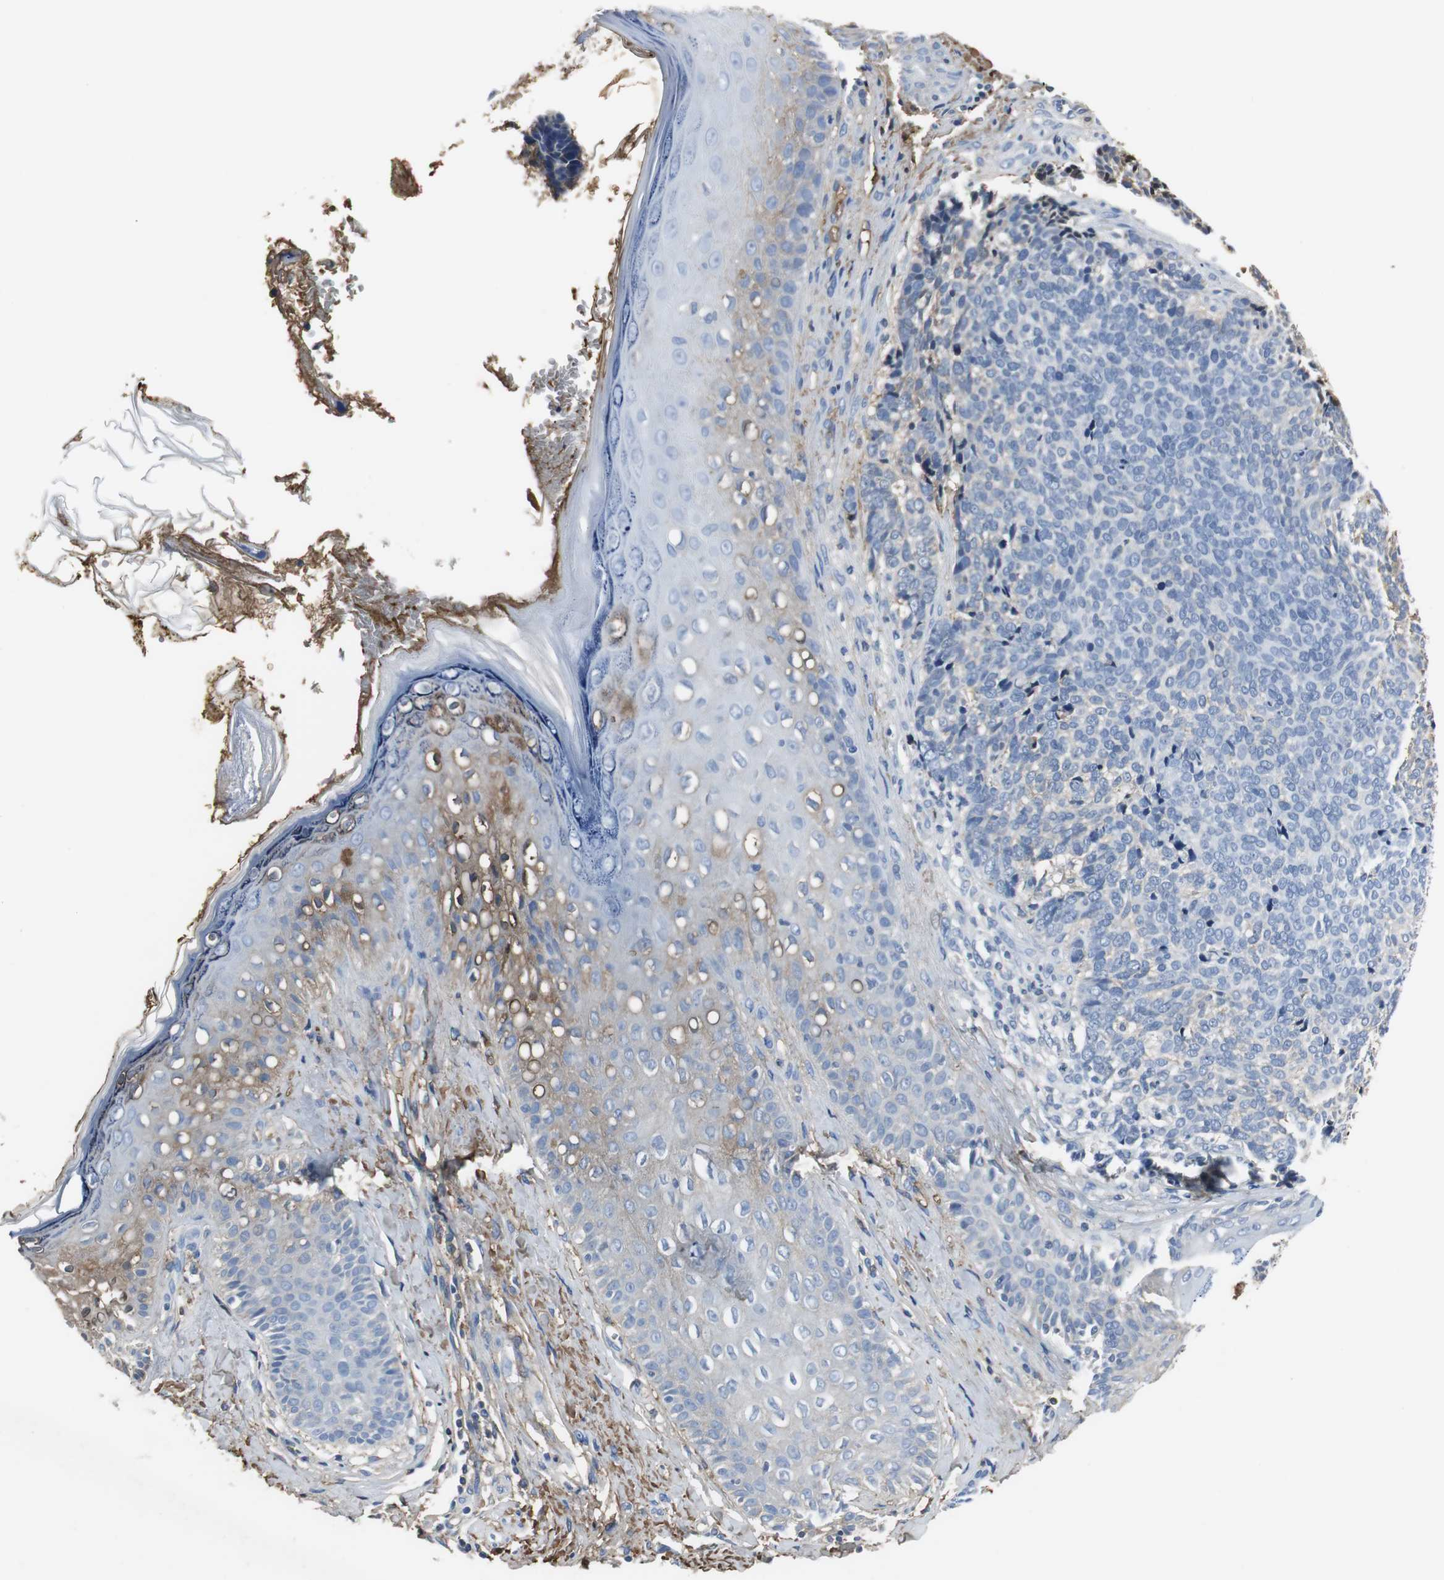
{"staining": {"intensity": "negative", "quantity": "none", "location": "none"}, "tissue": "skin cancer", "cell_type": "Tumor cells", "image_type": "cancer", "snomed": [{"axis": "morphology", "description": "Basal cell carcinoma"}, {"axis": "topography", "description": "Skin"}], "caption": "Immunohistochemistry (IHC) of skin cancer shows no expression in tumor cells.", "gene": "IGHA1", "patient": {"sex": "male", "age": 84}}